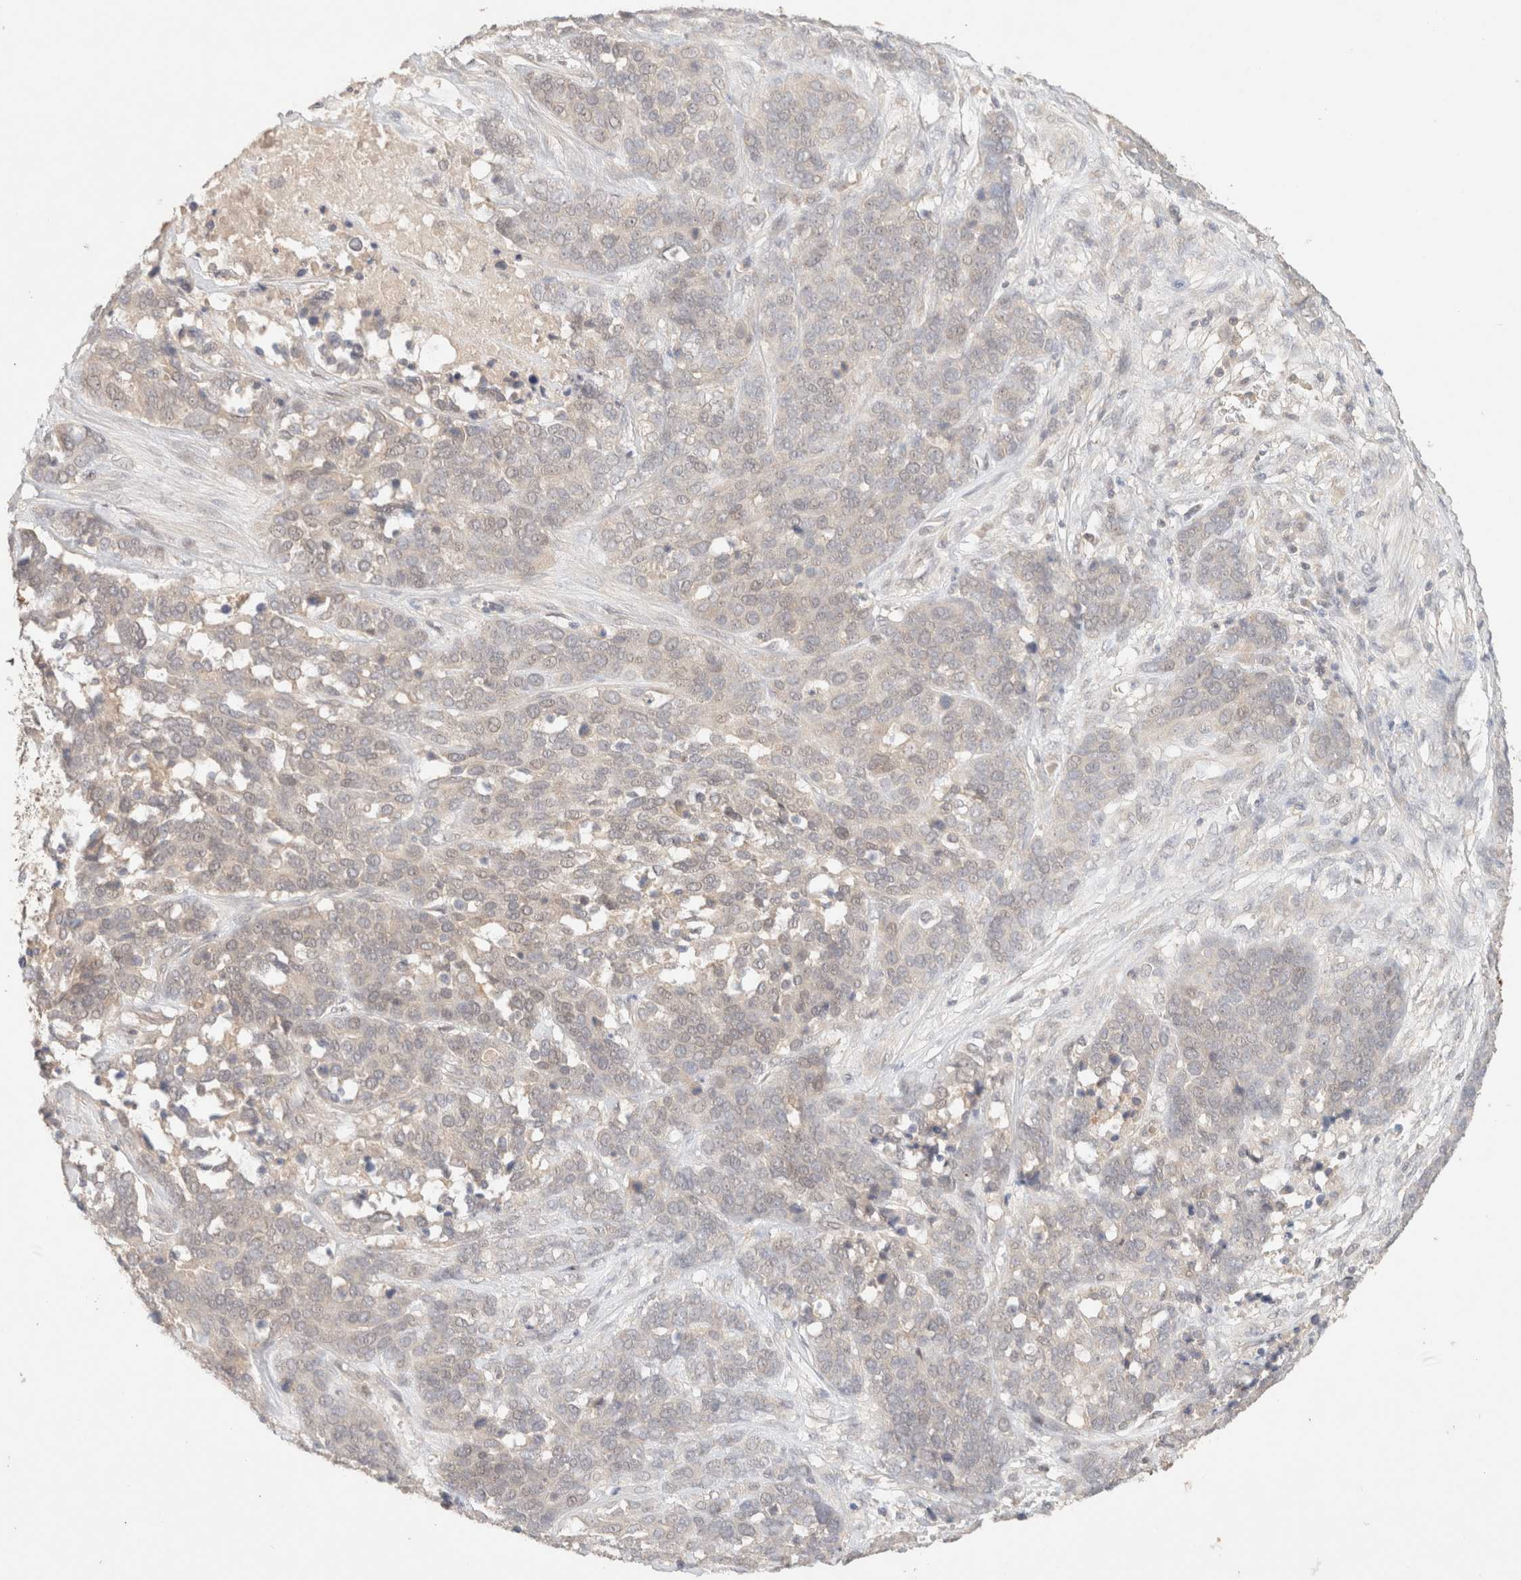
{"staining": {"intensity": "negative", "quantity": "none", "location": "none"}, "tissue": "ovarian cancer", "cell_type": "Tumor cells", "image_type": "cancer", "snomed": [{"axis": "morphology", "description": "Cystadenocarcinoma, serous, NOS"}, {"axis": "topography", "description": "Ovary"}], "caption": "Protein analysis of ovarian cancer exhibits no significant expression in tumor cells.", "gene": "SARM1", "patient": {"sex": "female", "age": 44}}